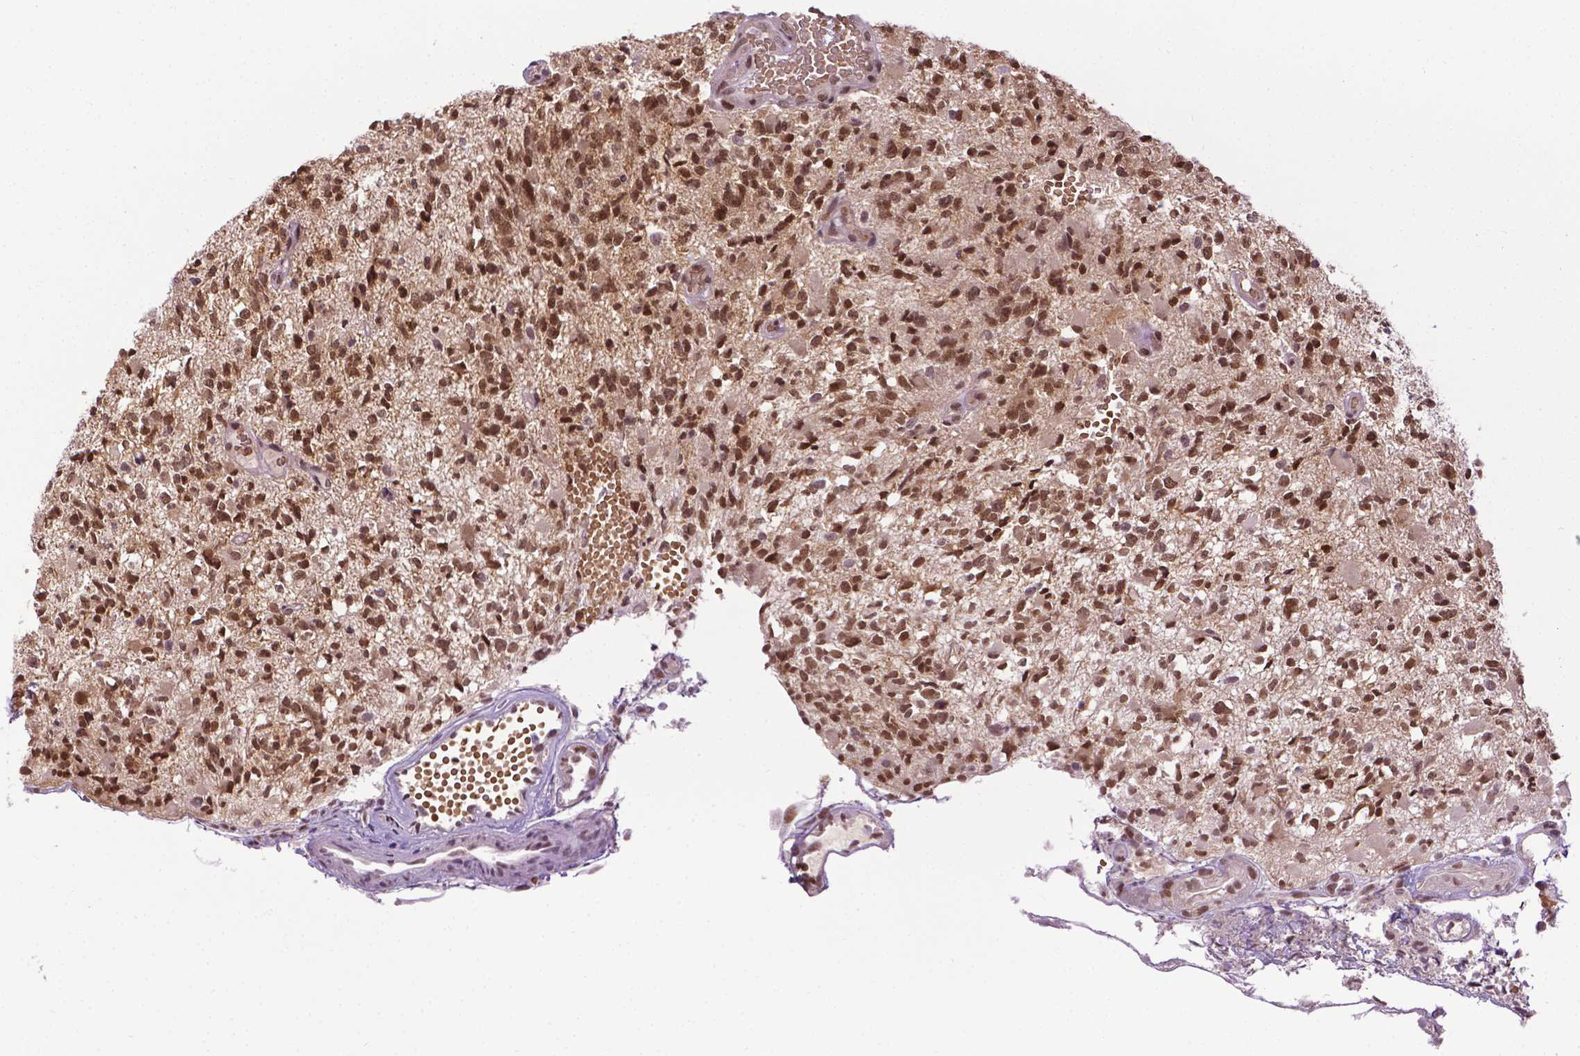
{"staining": {"intensity": "strong", "quantity": ">75%", "location": "nuclear"}, "tissue": "glioma", "cell_type": "Tumor cells", "image_type": "cancer", "snomed": [{"axis": "morphology", "description": "Glioma, malignant, High grade"}, {"axis": "topography", "description": "Brain"}], "caption": "A high-resolution image shows IHC staining of malignant high-grade glioma, which demonstrates strong nuclear staining in about >75% of tumor cells. Using DAB (brown) and hematoxylin (blue) stains, captured at high magnification using brightfield microscopy.", "gene": "UBQLN4", "patient": {"sex": "female", "age": 63}}